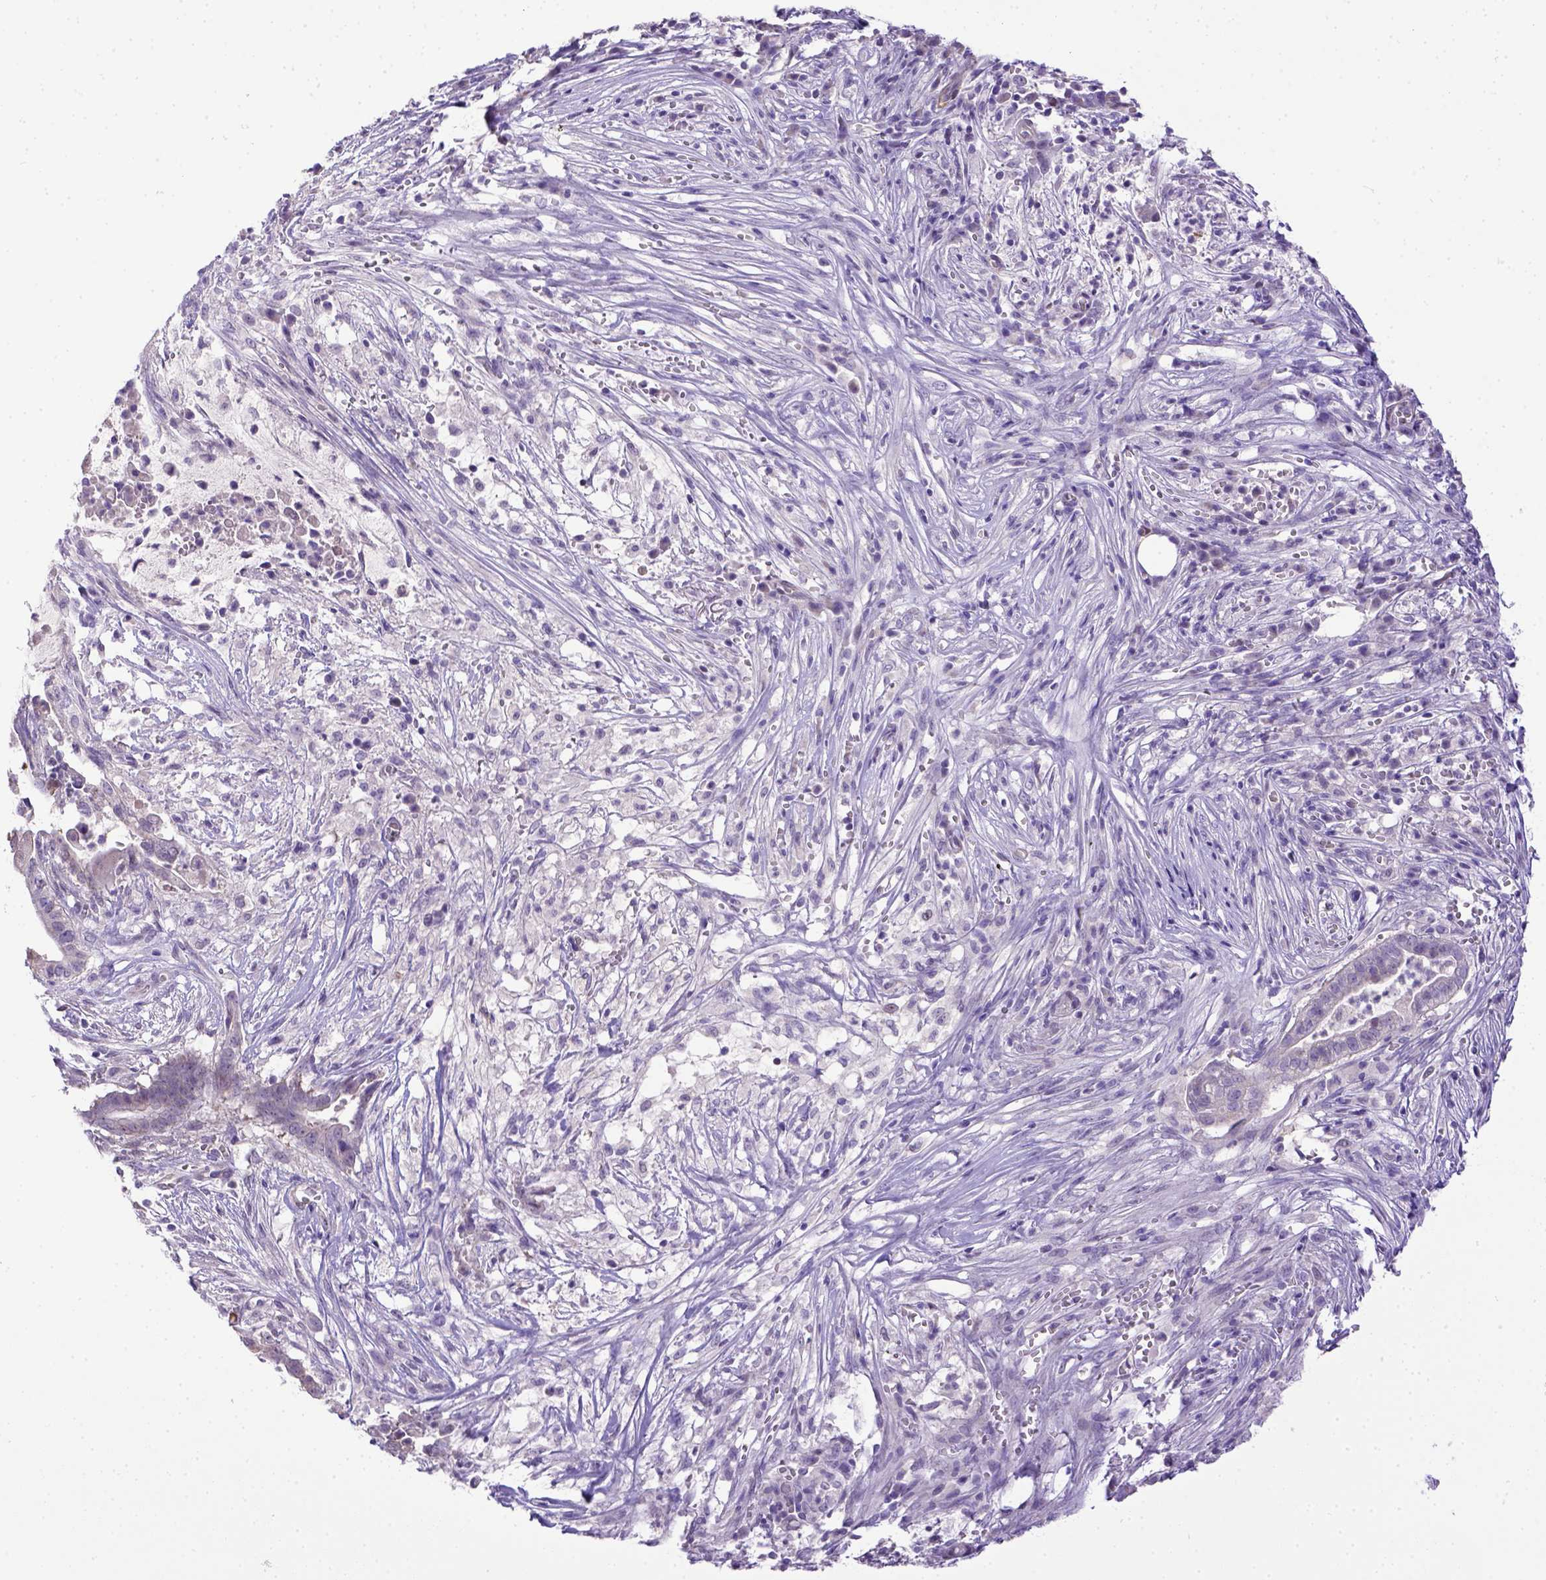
{"staining": {"intensity": "negative", "quantity": "none", "location": "none"}, "tissue": "pancreatic cancer", "cell_type": "Tumor cells", "image_type": "cancer", "snomed": [{"axis": "morphology", "description": "Adenocarcinoma, NOS"}, {"axis": "topography", "description": "Pancreas"}], "caption": "Human pancreatic cancer (adenocarcinoma) stained for a protein using immunohistochemistry exhibits no positivity in tumor cells.", "gene": "BTN1A1", "patient": {"sex": "male", "age": 61}}